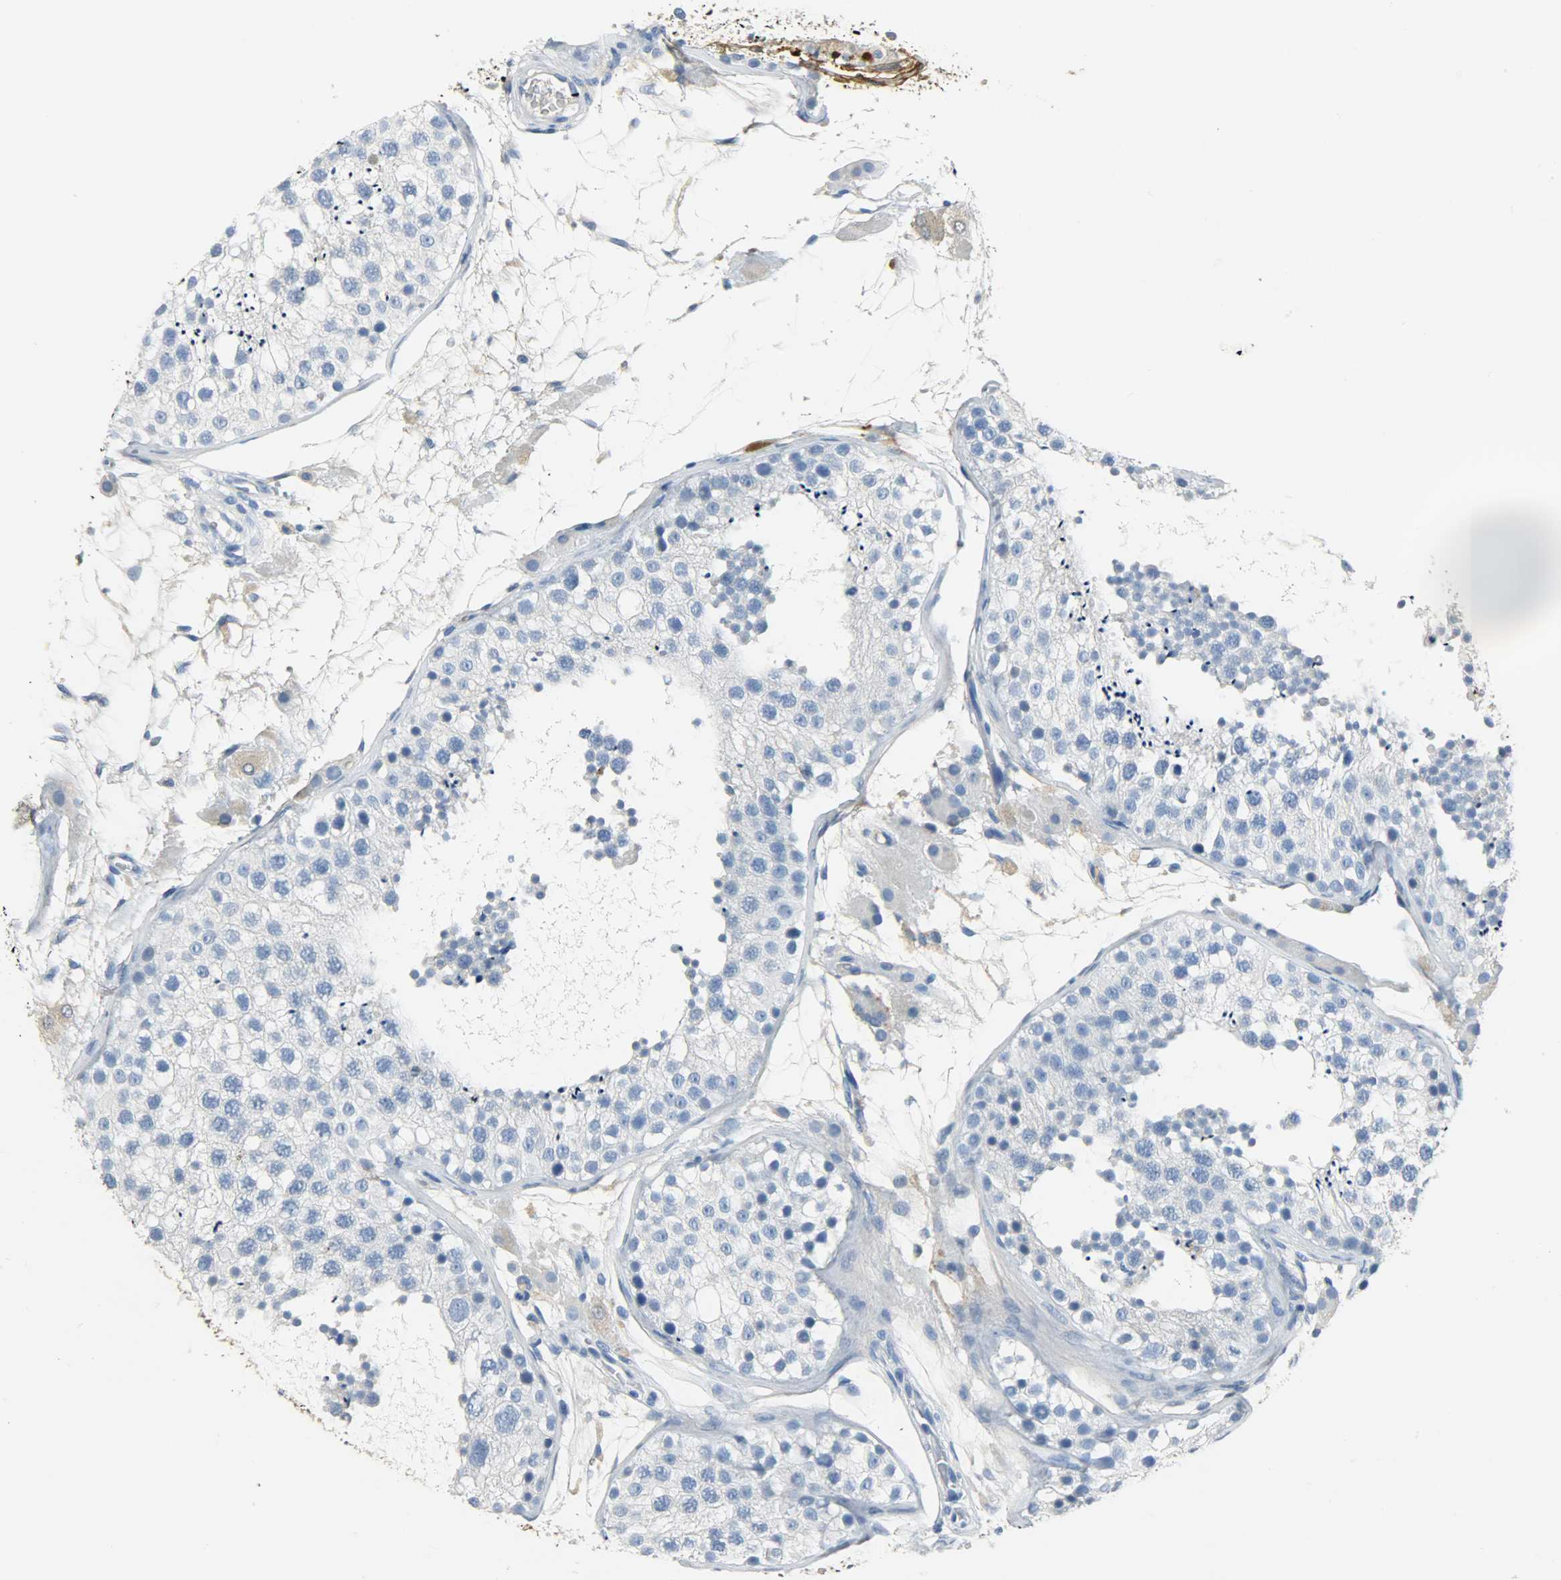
{"staining": {"intensity": "weak", "quantity": "<25%", "location": "cytoplasmic/membranous"}, "tissue": "testis", "cell_type": "Leydig cells", "image_type": "normal", "snomed": [{"axis": "morphology", "description": "Normal tissue, NOS"}, {"axis": "topography", "description": "Testis"}], "caption": "DAB (3,3'-diaminobenzidine) immunohistochemical staining of unremarkable human testis exhibits no significant expression in leydig cells. (Stains: DAB (3,3'-diaminobenzidine) immunohistochemistry (IHC) with hematoxylin counter stain, Microscopy: brightfield microscopy at high magnification).", "gene": "CRP", "patient": {"sex": "male", "age": 26}}